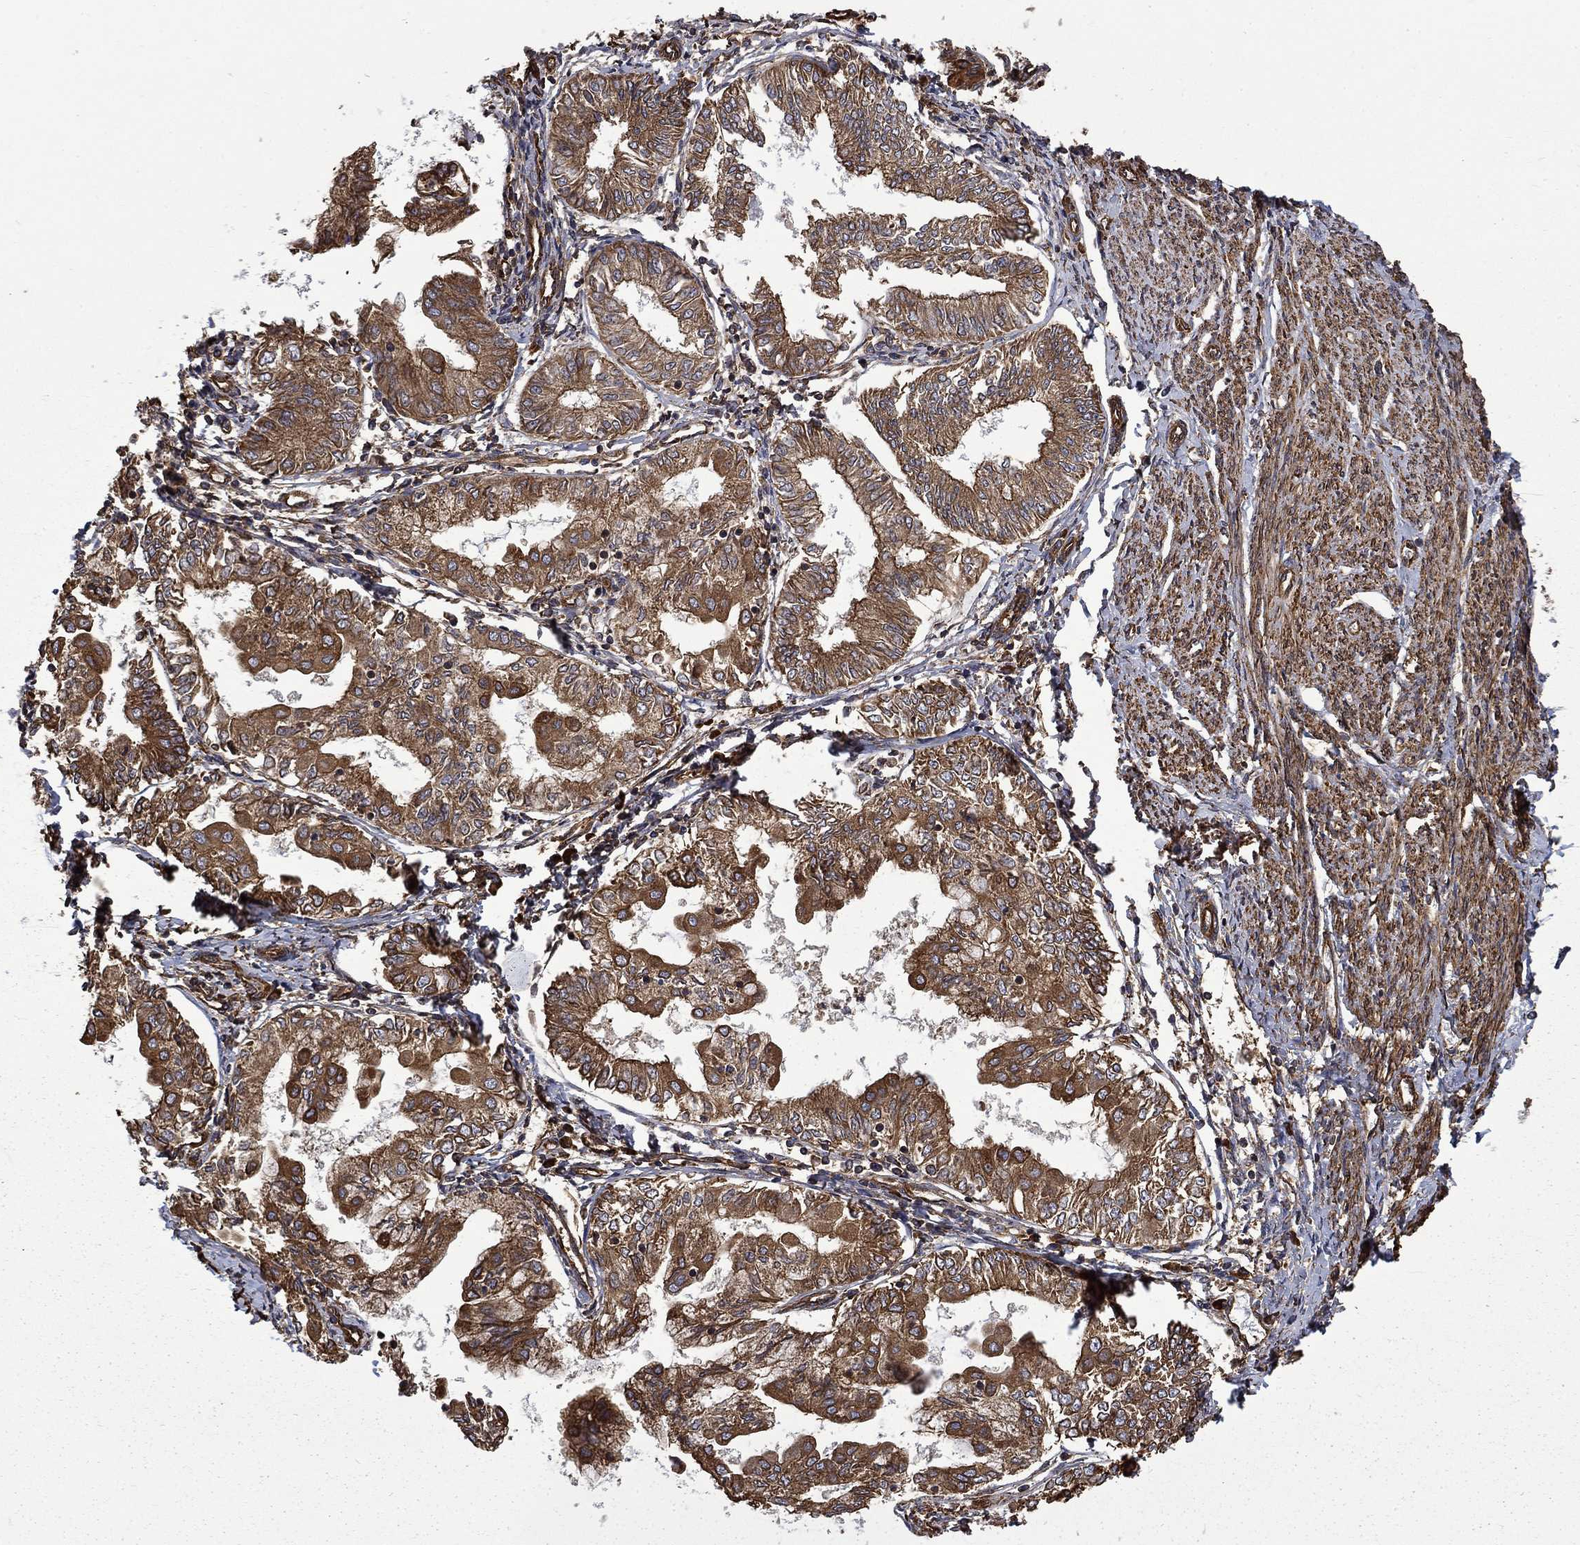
{"staining": {"intensity": "strong", "quantity": "25%-75%", "location": "cytoplasmic/membranous"}, "tissue": "endometrial cancer", "cell_type": "Tumor cells", "image_type": "cancer", "snomed": [{"axis": "morphology", "description": "Adenocarcinoma, NOS"}, {"axis": "topography", "description": "Endometrium"}], "caption": "Adenocarcinoma (endometrial) stained with DAB immunohistochemistry reveals high levels of strong cytoplasmic/membranous expression in about 25%-75% of tumor cells.", "gene": "CUTC", "patient": {"sex": "female", "age": 68}}